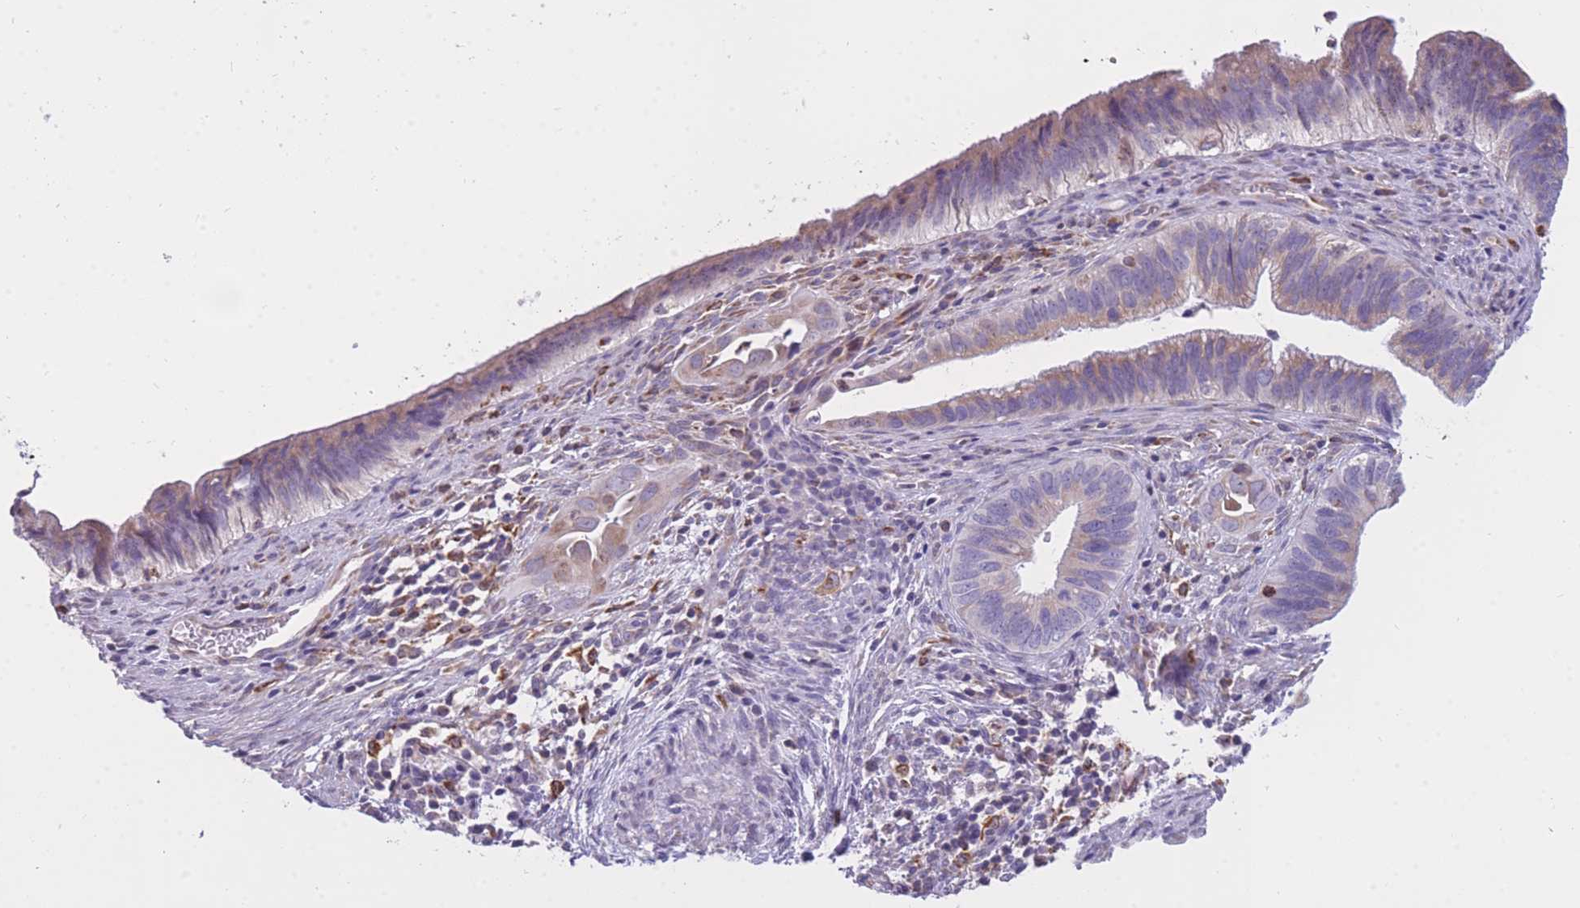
{"staining": {"intensity": "weak", "quantity": "25%-75%", "location": "cytoplasmic/membranous"}, "tissue": "cervical cancer", "cell_type": "Tumor cells", "image_type": "cancer", "snomed": [{"axis": "morphology", "description": "Adenocarcinoma, NOS"}, {"axis": "topography", "description": "Cervix"}], "caption": "A brown stain shows weak cytoplasmic/membranous expression of a protein in adenocarcinoma (cervical) tumor cells.", "gene": "ZNF662", "patient": {"sex": "female", "age": 42}}